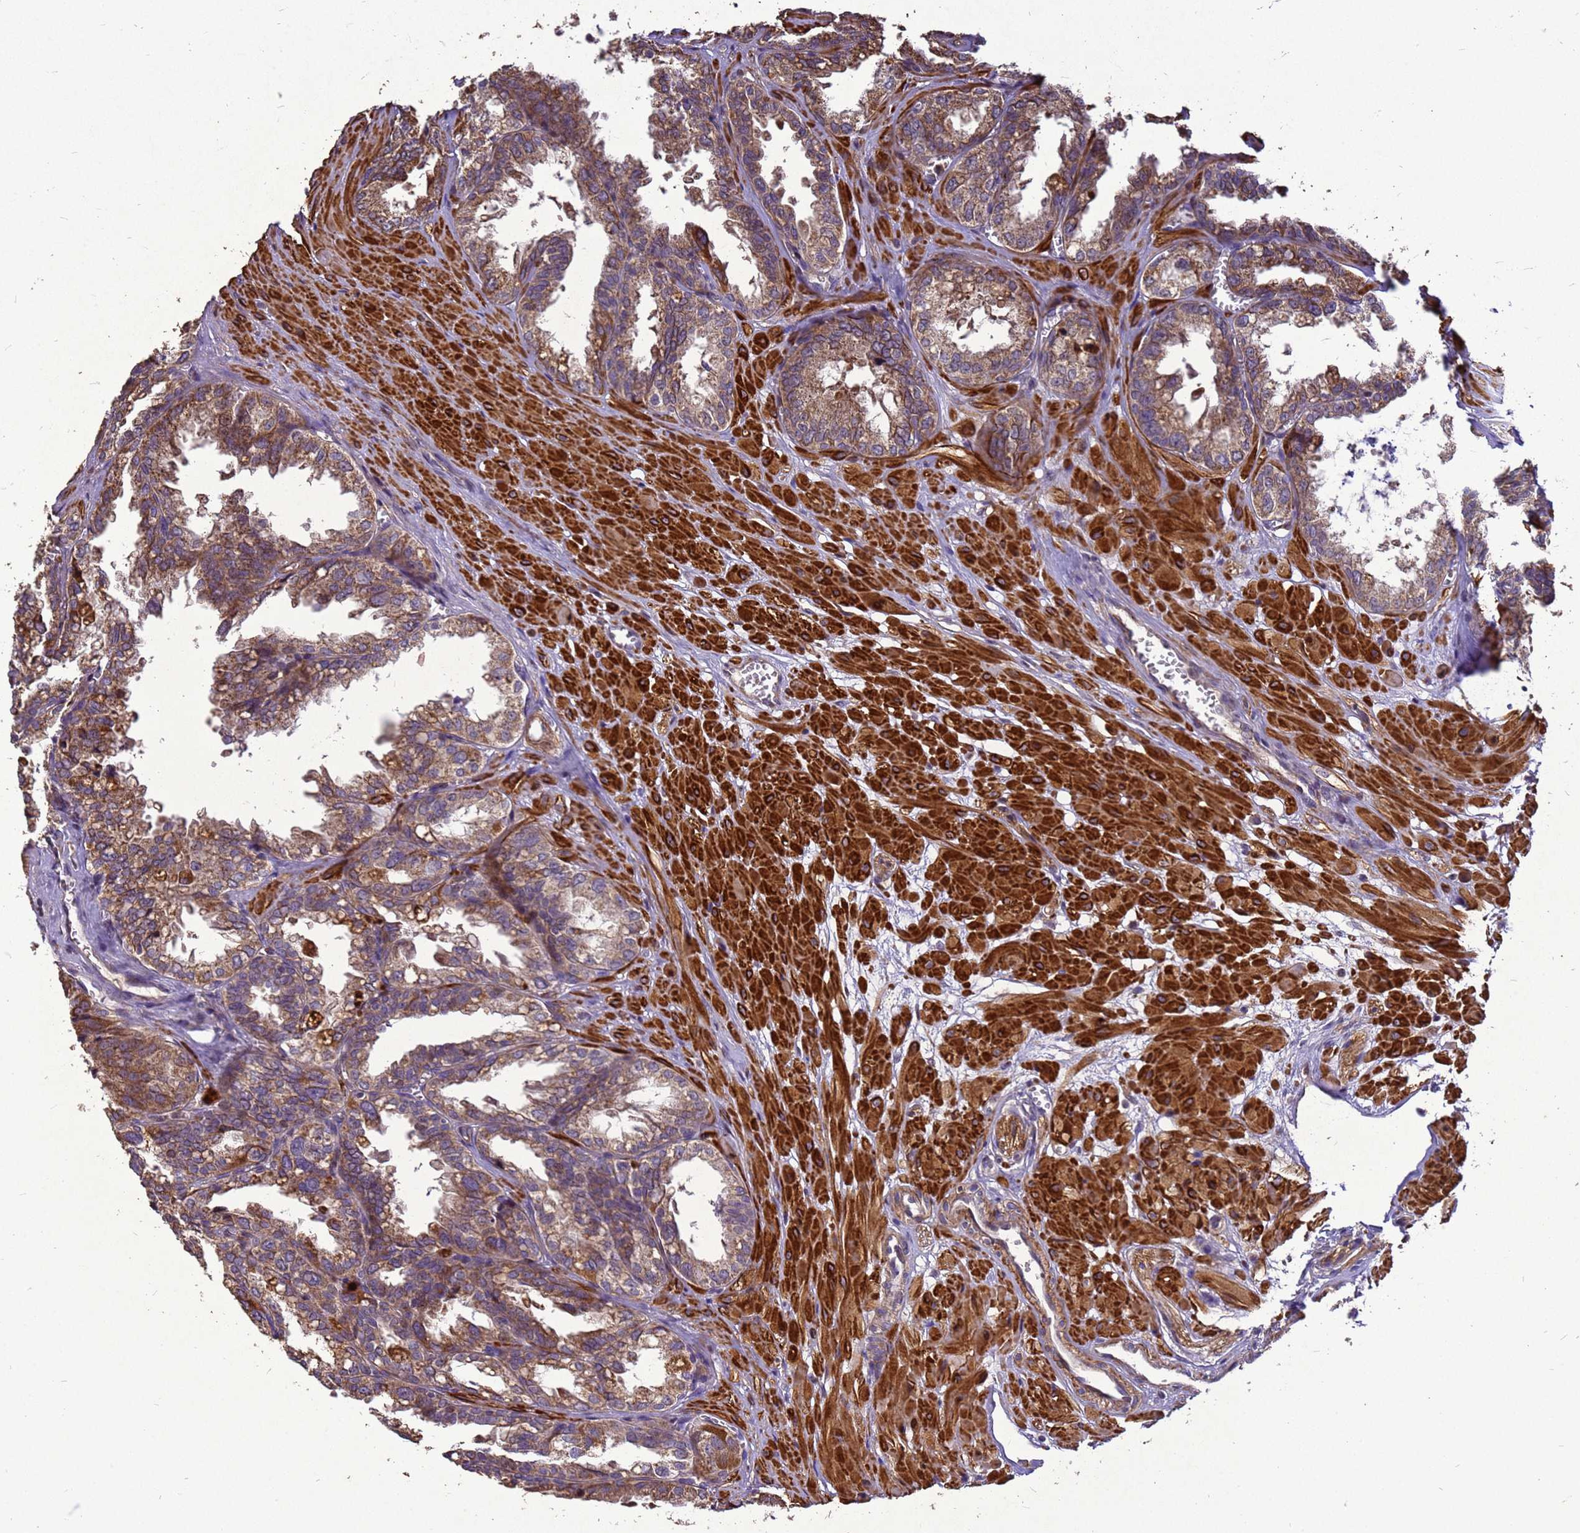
{"staining": {"intensity": "moderate", "quantity": ">75%", "location": "cytoplasmic/membranous"}, "tissue": "seminal vesicle", "cell_type": "Glandular cells", "image_type": "normal", "snomed": [{"axis": "morphology", "description": "Normal tissue, NOS"}, {"axis": "topography", "description": "Prostate"}, {"axis": "topography", "description": "Seminal veicle"}], "caption": "Protein positivity by immunohistochemistry (IHC) reveals moderate cytoplasmic/membranous expression in about >75% of glandular cells in normal seminal vesicle.", "gene": "RSPRY1", "patient": {"sex": "male", "age": 51}}